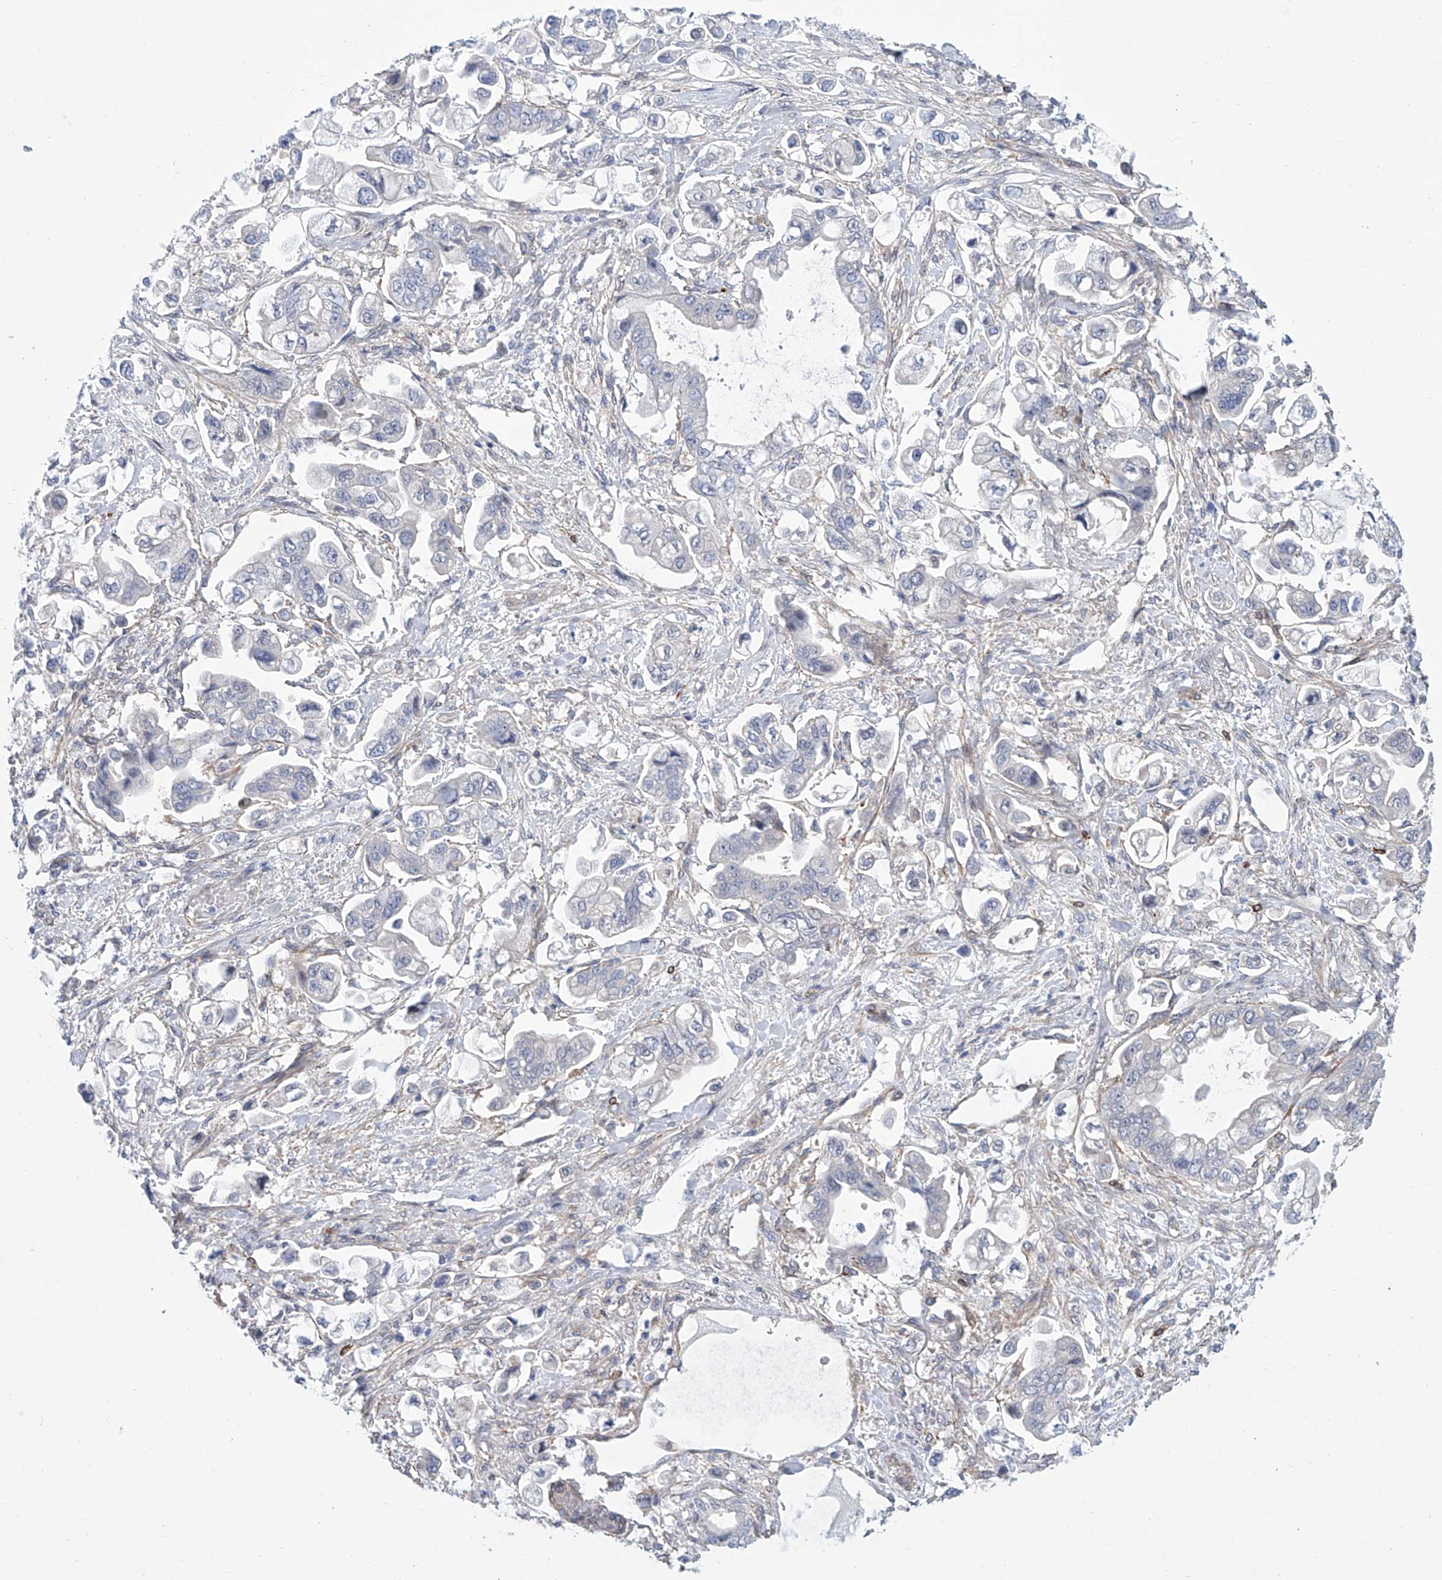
{"staining": {"intensity": "negative", "quantity": "none", "location": "none"}, "tissue": "stomach cancer", "cell_type": "Tumor cells", "image_type": "cancer", "snomed": [{"axis": "morphology", "description": "Adenocarcinoma, NOS"}, {"axis": "topography", "description": "Stomach"}], "caption": "Tumor cells are negative for protein expression in human adenocarcinoma (stomach). Nuclei are stained in blue.", "gene": "TNN", "patient": {"sex": "male", "age": 62}}